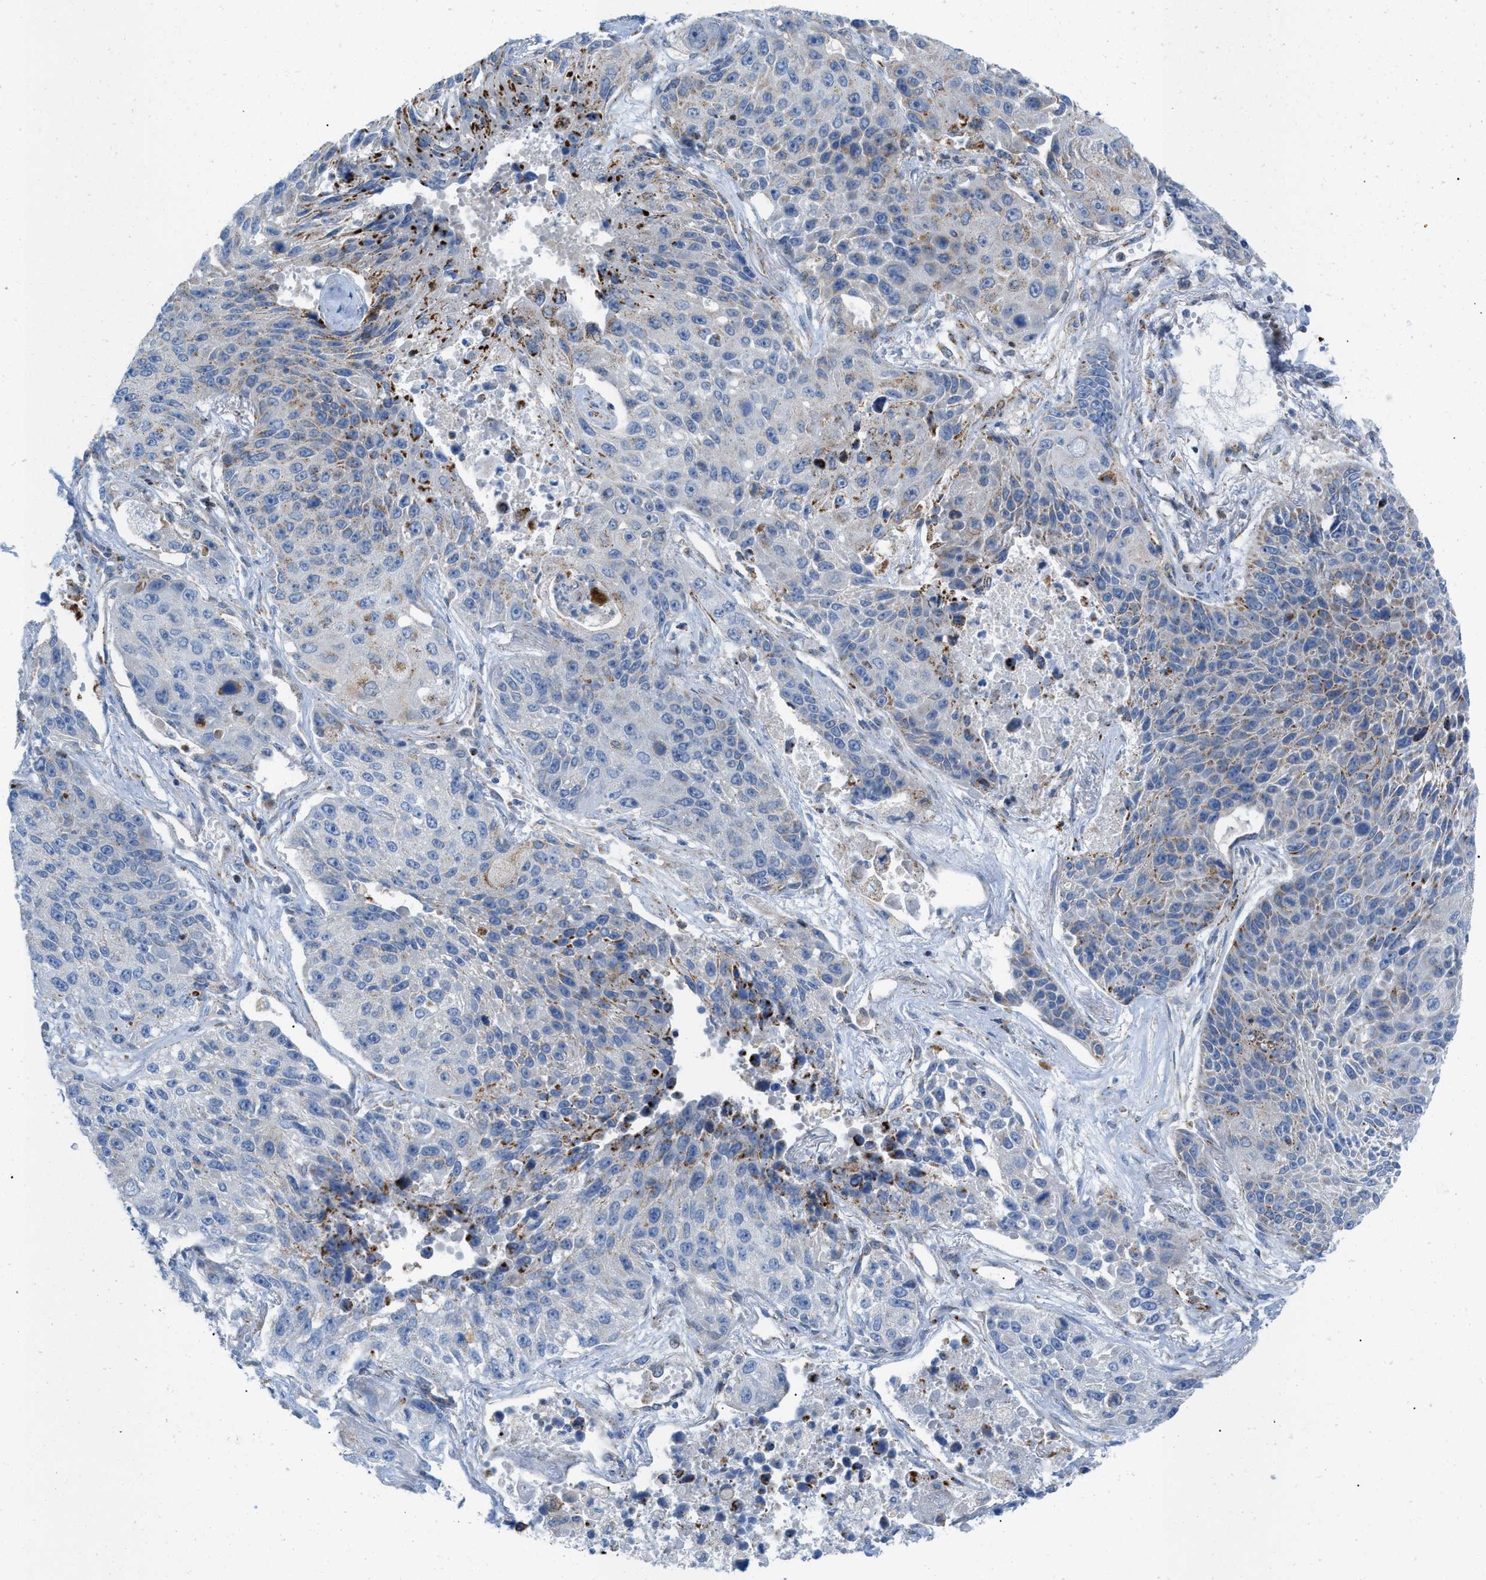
{"staining": {"intensity": "moderate", "quantity": "<25%", "location": "cytoplasmic/membranous"}, "tissue": "lung cancer", "cell_type": "Tumor cells", "image_type": "cancer", "snomed": [{"axis": "morphology", "description": "Squamous cell carcinoma, NOS"}, {"axis": "topography", "description": "Lung"}], "caption": "This micrograph shows squamous cell carcinoma (lung) stained with immunohistochemistry to label a protein in brown. The cytoplasmic/membranous of tumor cells show moderate positivity for the protein. Nuclei are counter-stained blue.", "gene": "RBBP9", "patient": {"sex": "male", "age": 61}}